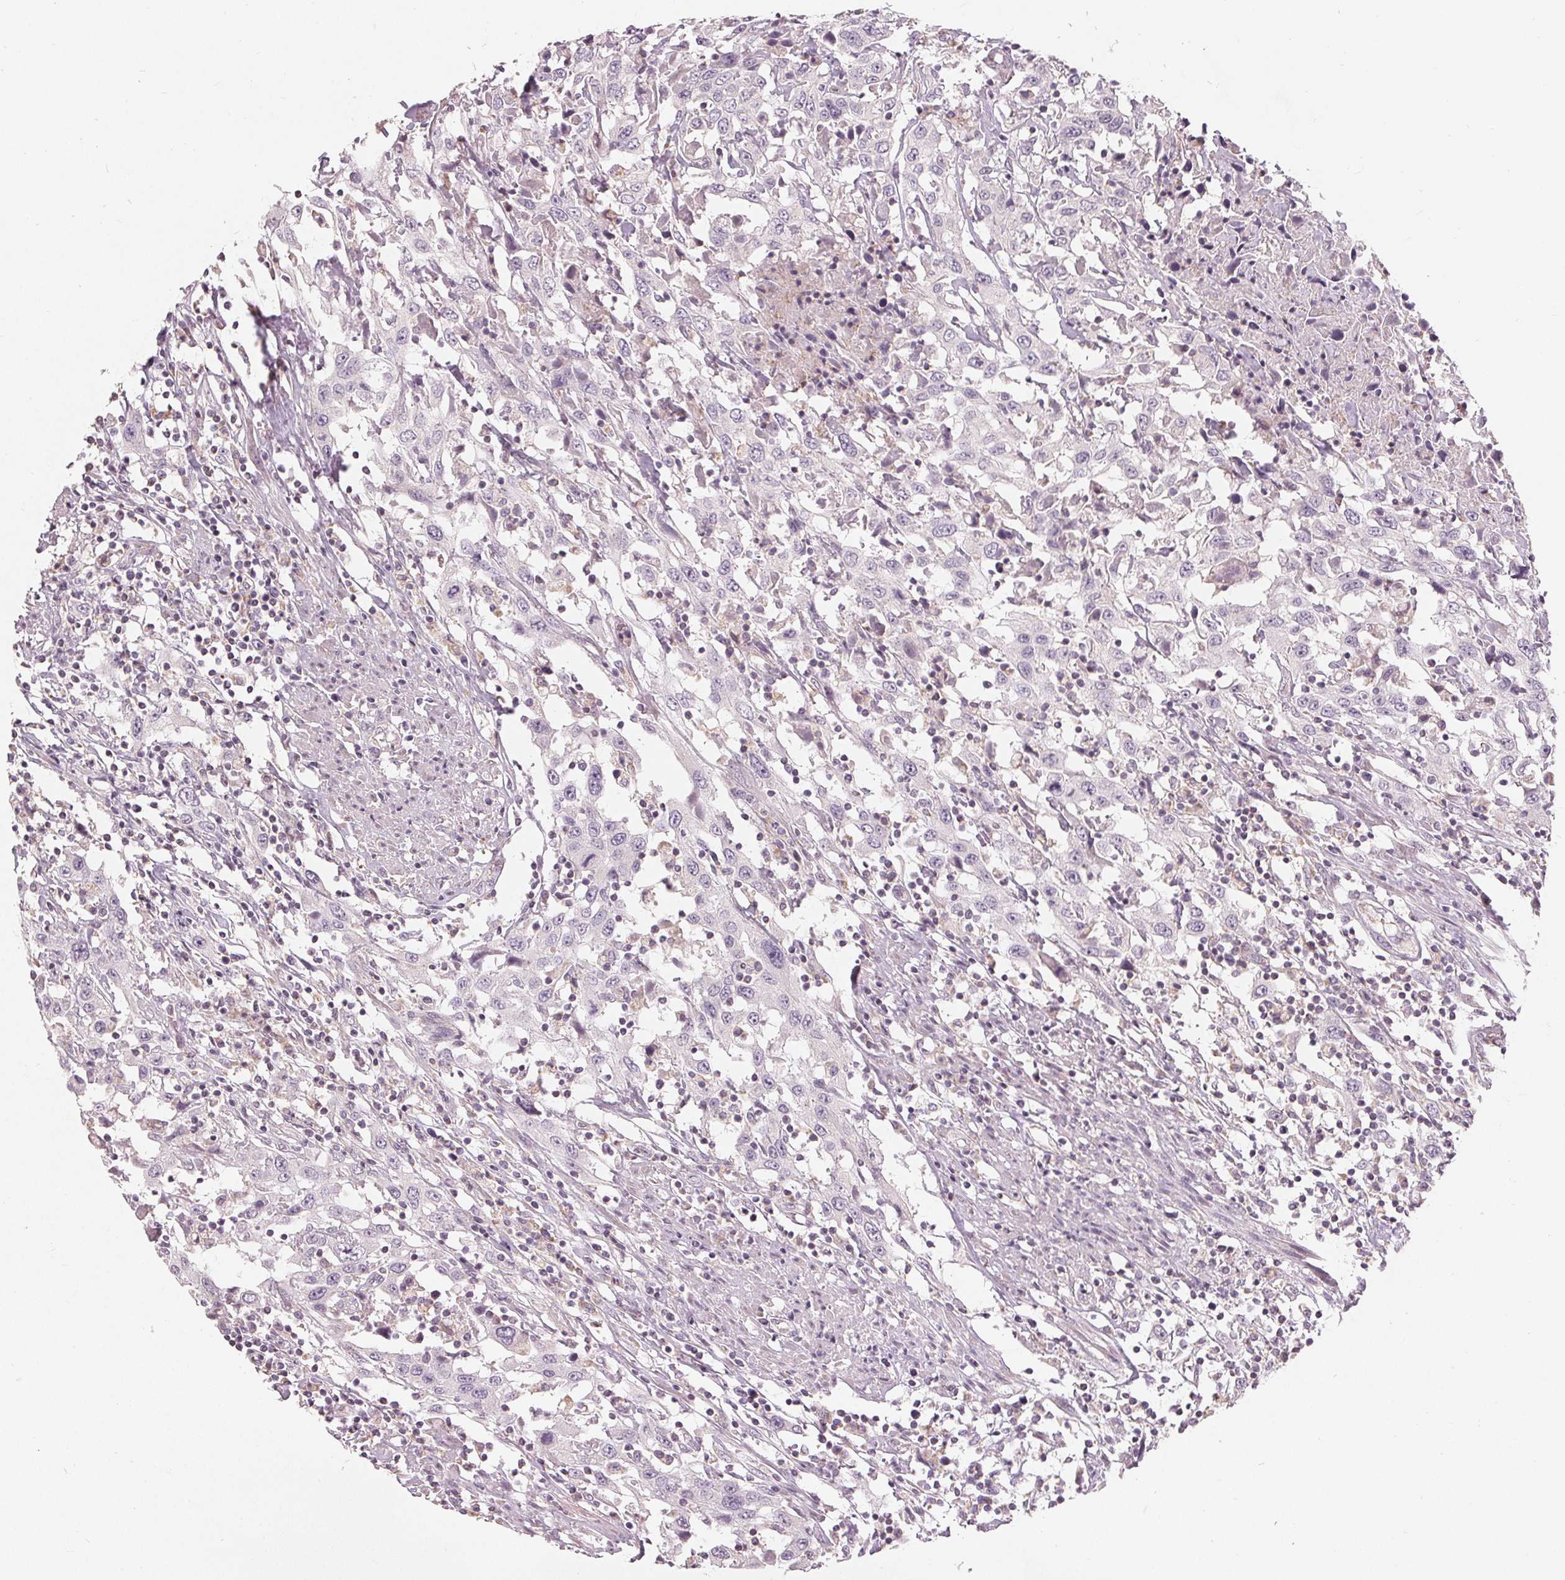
{"staining": {"intensity": "negative", "quantity": "none", "location": "none"}, "tissue": "urothelial cancer", "cell_type": "Tumor cells", "image_type": "cancer", "snomed": [{"axis": "morphology", "description": "Urothelial carcinoma, High grade"}, {"axis": "topography", "description": "Urinary bladder"}], "caption": "Urothelial cancer was stained to show a protein in brown. There is no significant staining in tumor cells.", "gene": "TRIM60", "patient": {"sex": "male", "age": 61}}